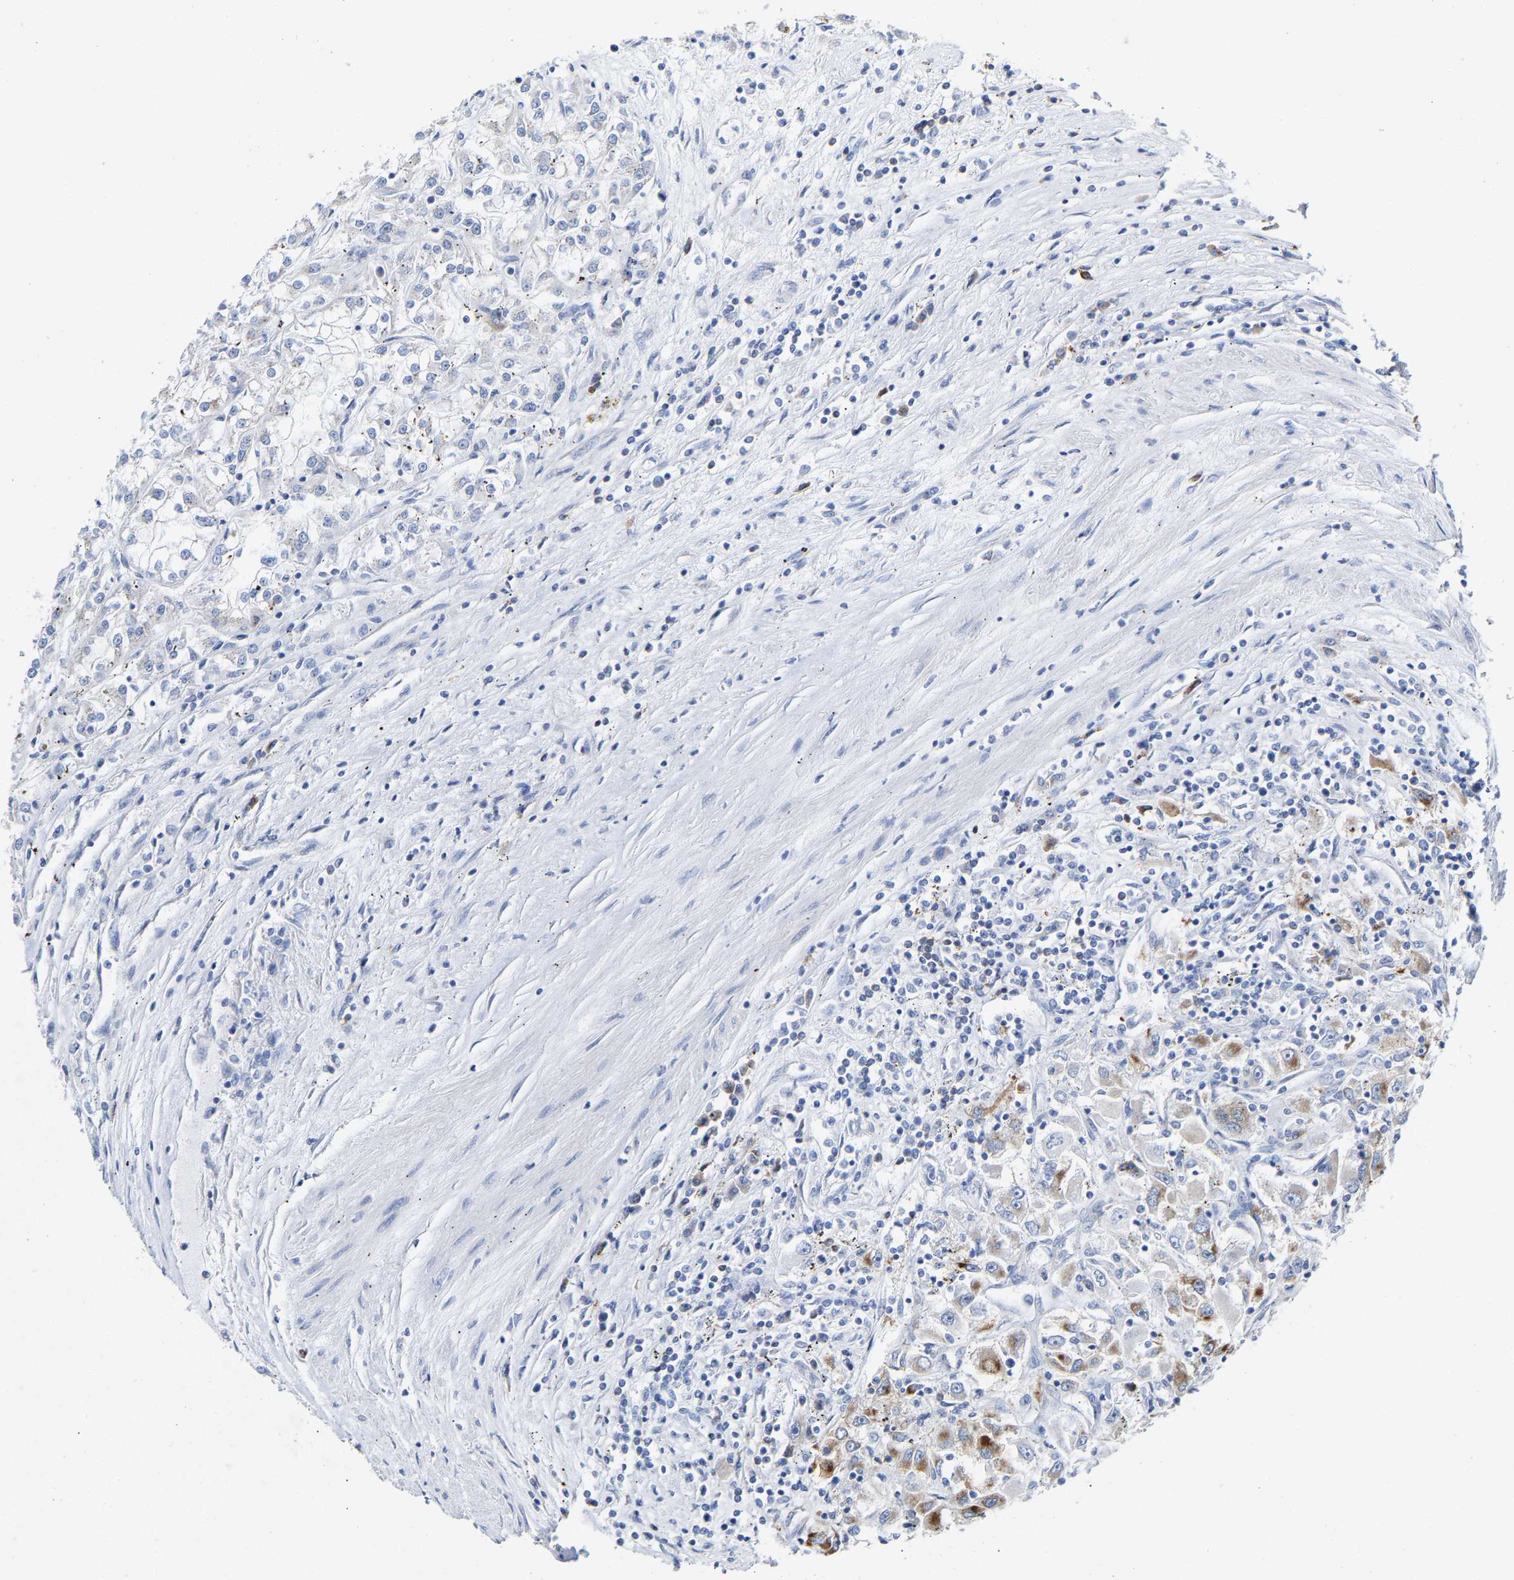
{"staining": {"intensity": "moderate", "quantity": "<25%", "location": "cytoplasmic/membranous"}, "tissue": "renal cancer", "cell_type": "Tumor cells", "image_type": "cancer", "snomed": [{"axis": "morphology", "description": "Adenocarcinoma, NOS"}, {"axis": "topography", "description": "Kidney"}], "caption": "Renal adenocarcinoma stained with a brown dye demonstrates moderate cytoplasmic/membranous positive staining in approximately <25% of tumor cells.", "gene": "PPP1R15A", "patient": {"sex": "female", "age": 52}}